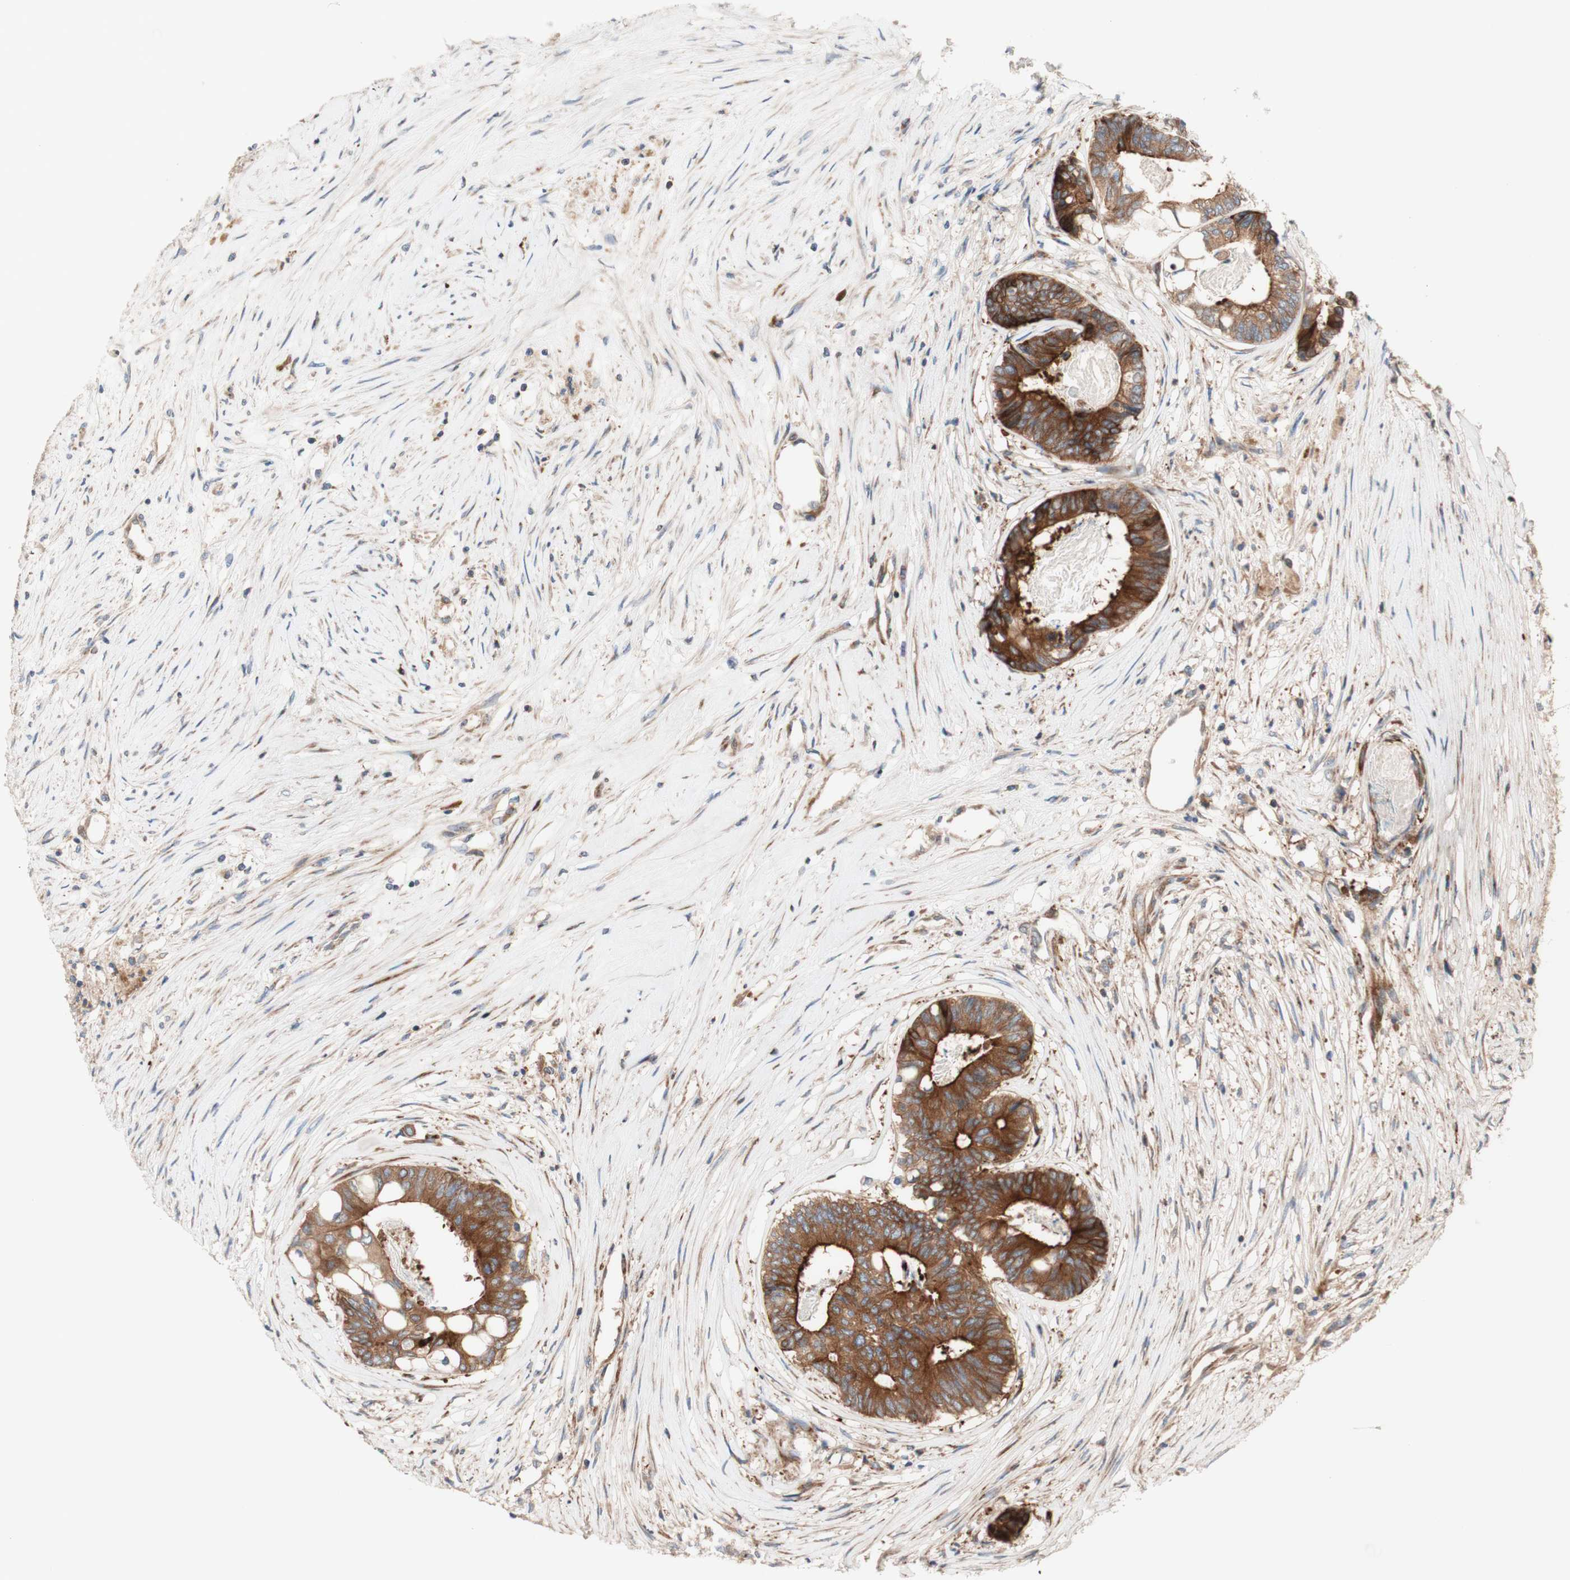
{"staining": {"intensity": "moderate", "quantity": ">75%", "location": "cytoplasmic/membranous"}, "tissue": "colorectal cancer", "cell_type": "Tumor cells", "image_type": "cancer", "snomed": [{"axis": "morphology", "description": "Adenocarcinoma, NOS"}, {"axis": "topography", "description": "Rectum"}], "caption": "An IHC image of tumor tissue is shown. Protein staining in brown shows moderate cytoplasmic/membranous positivity in adenocarcinoma (colorectal) within tumor cells.", "gene": "CCN4", "patient": {"sex": "male", "age": 63}}